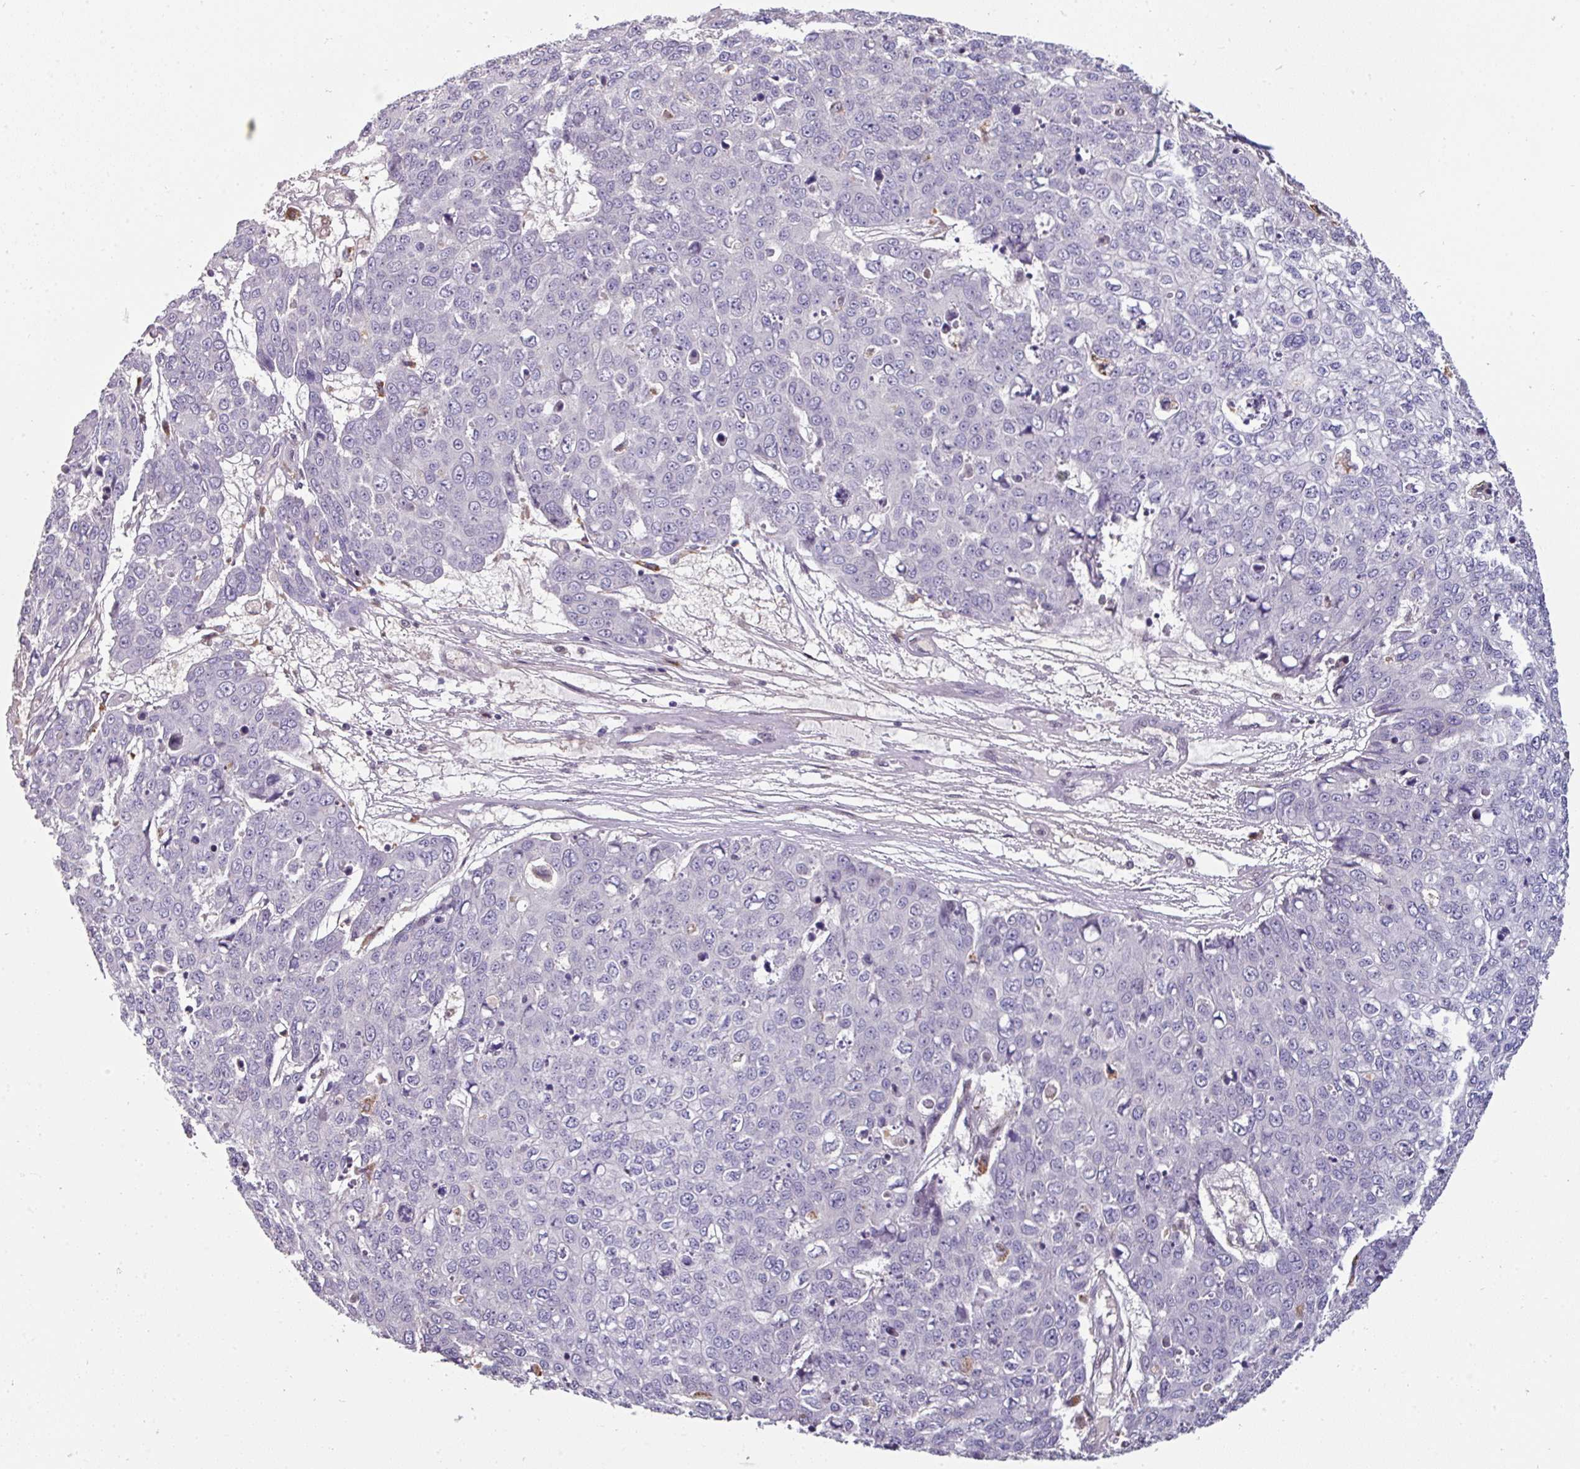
{"staining": {"intensity": "weak", "quantity": "<25%", "location": "nuclear"}, "tissue": "skin cancer", "cell_type": "Tumor cells", "image_type": "cancer", "snomed": [{"axis": "morphology", "description": "Normal tissue, NOS"}, {"axis": "morphology", "description": "Squamous cell carcinoma, NOS"}, {"axis": "topography", "description": "Skin"}], "caption": "Photomicrograph shows no protein expression in tumor cells of skin cancer (squamous cell carcinoma) tissue.", "gene": "SWSAP1", "patient": {"sex": "male", "age": 72}}